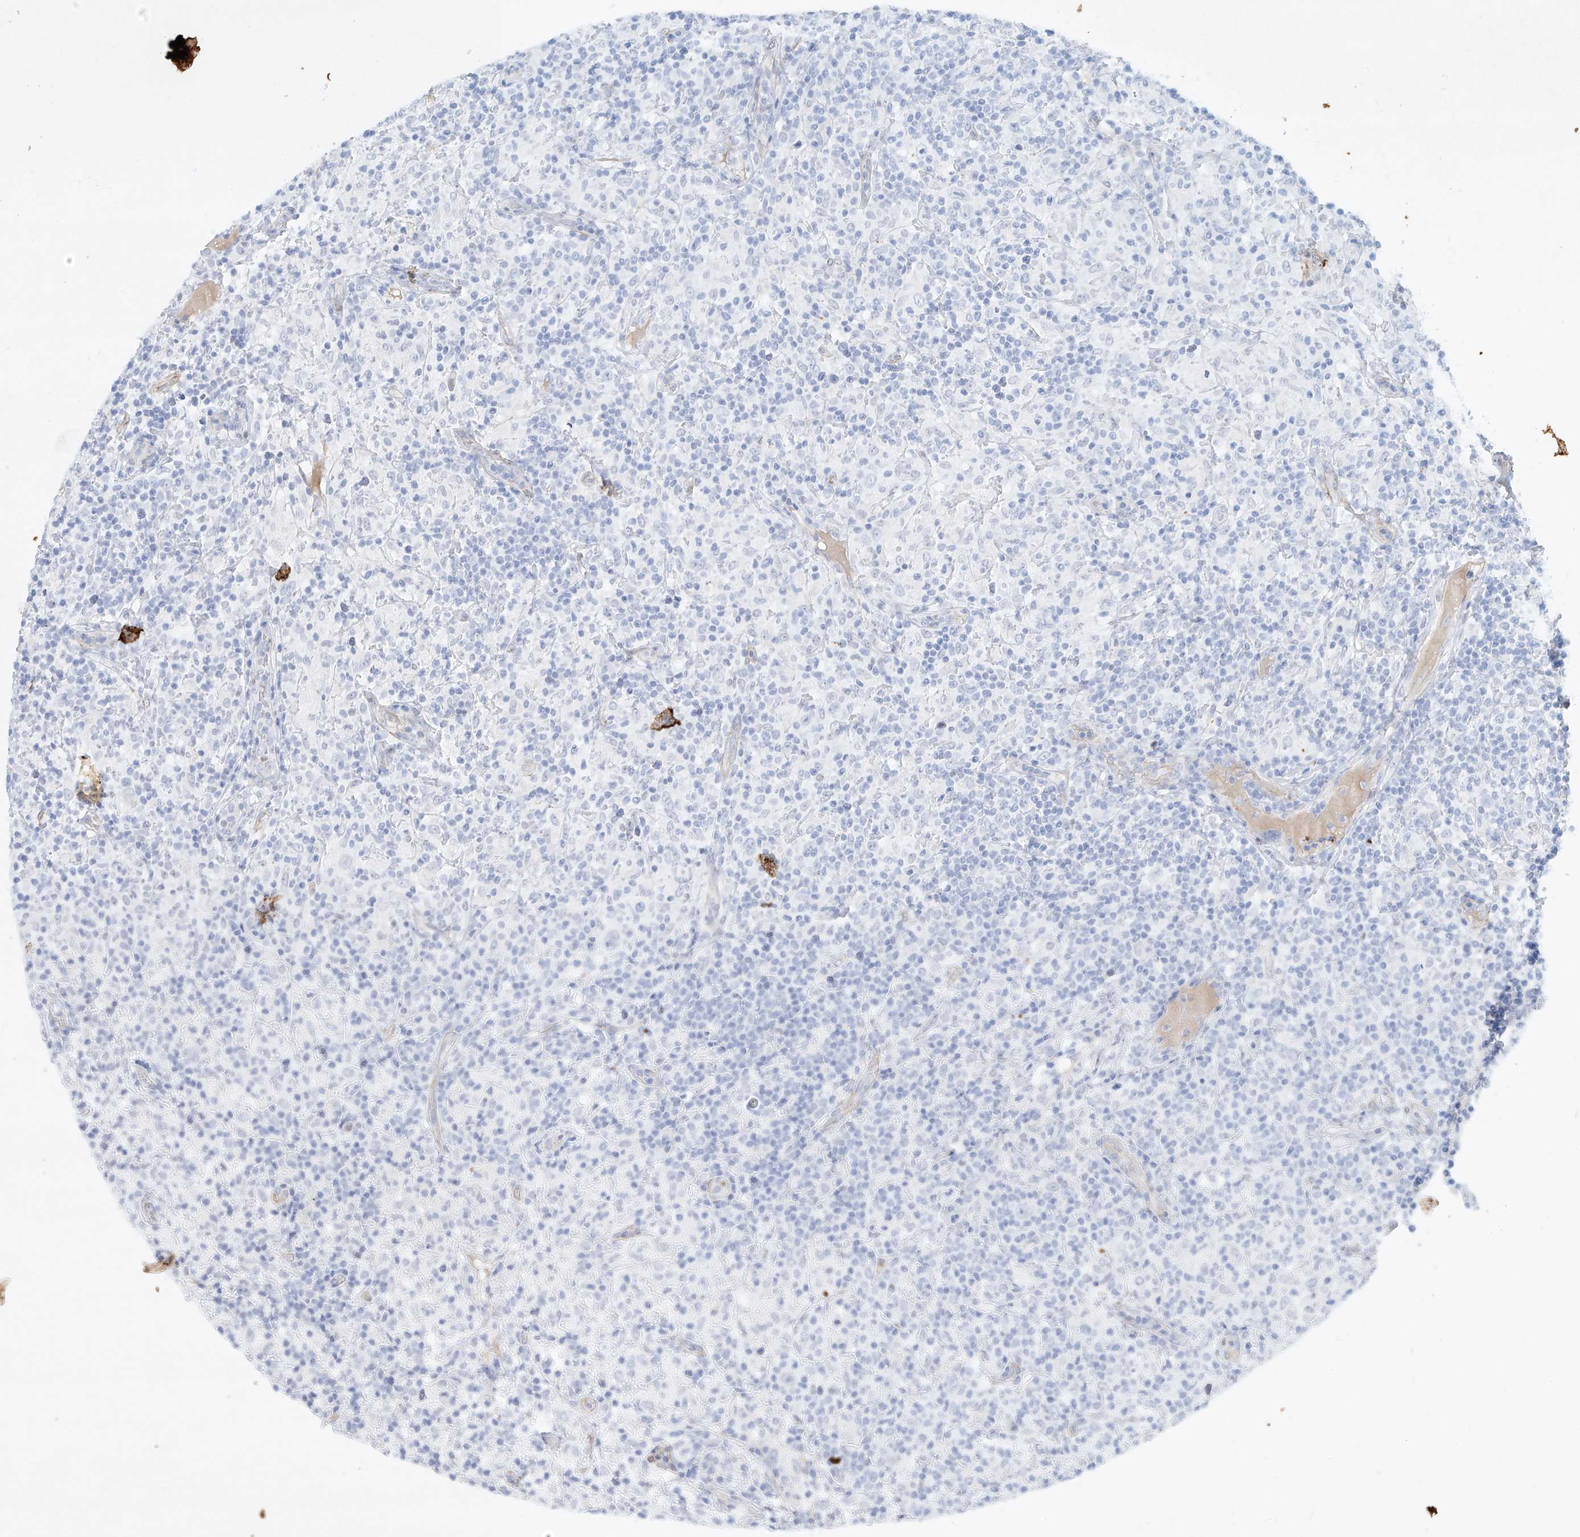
{"staining": {"intensity": "negative", "quantity": "none", "location": "none"}, "tissue": "lymphoma", "cell_type": "Tumor cells", "image_type": "cancer", "snomed": [{"axis": "morphology", "description": "Hodgkin's disease, NOS"}, {"axis": "topography", "description": "Lymph node"}], "caption": "This is an immunohistochemistry image of lymphoma. There is no positivity in tumor cells.", "gene": "REEP2", "patient": {"sex": "male", "age": 70}}